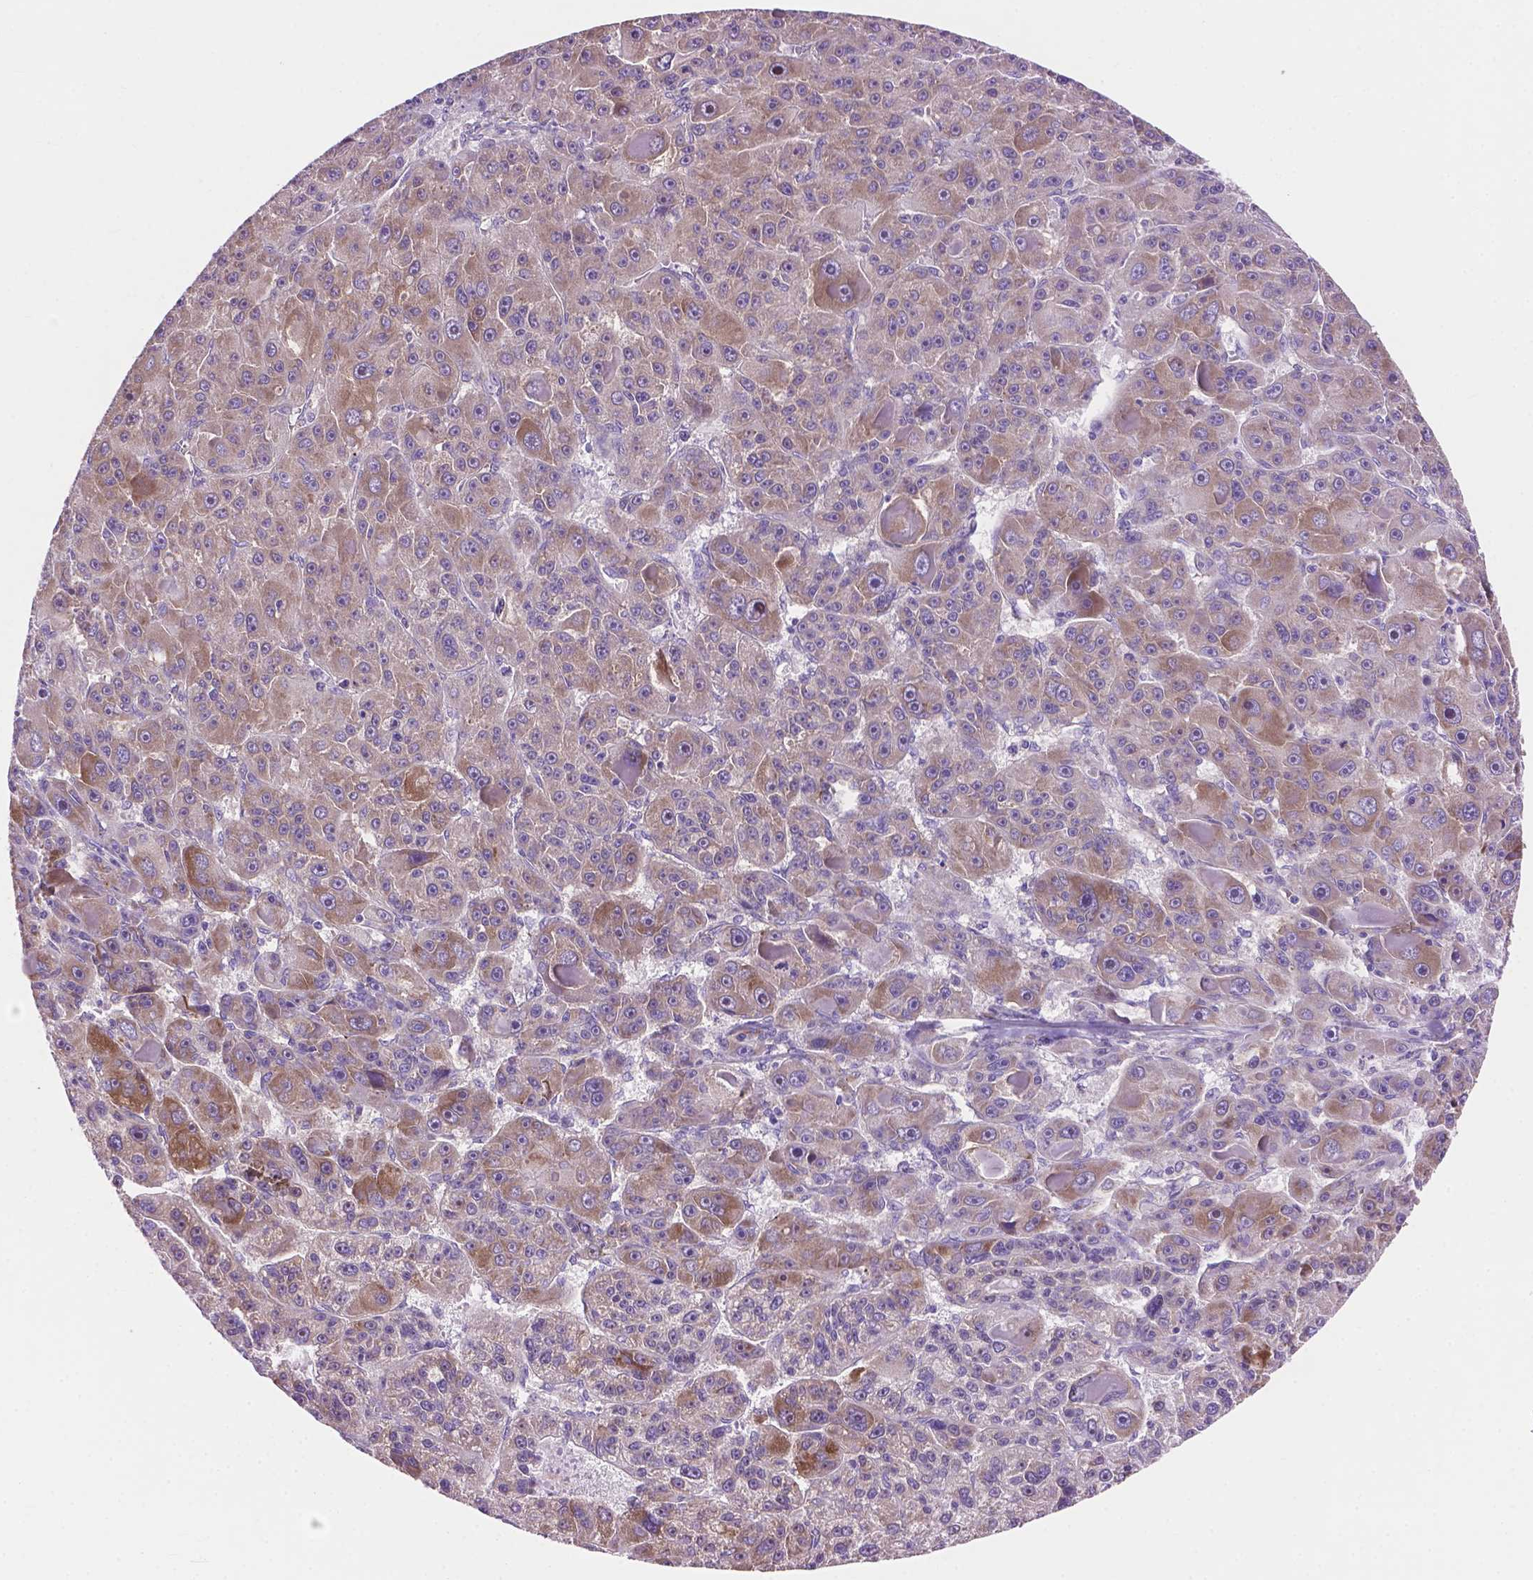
{"staining": {"intensity": "moderate", "quantity": "25%-75%", "location": "cytoplasmic/membranous"}, "tissue": "liver cancer", "cell_type": "Tumor cells", "image_type": "cancer", "snomed": [{"axis": "morphology", "description": "Carcinoma, Hepatocellular, NOS"}, {"axis": "topography", "description": "Liver"}], "caption": "Protein analysis of liver cancer tissue displays moderate cytoplasmic/membranous positivity in approximately 25%-75% of tumor cells. The protein of interest is stained brown, and the nuclei are stained in blue (DAB IHC with brightfield microscopy, high magnification).", "gene": "RPL37A", "patient": {"sex": "male", "age": 76}}